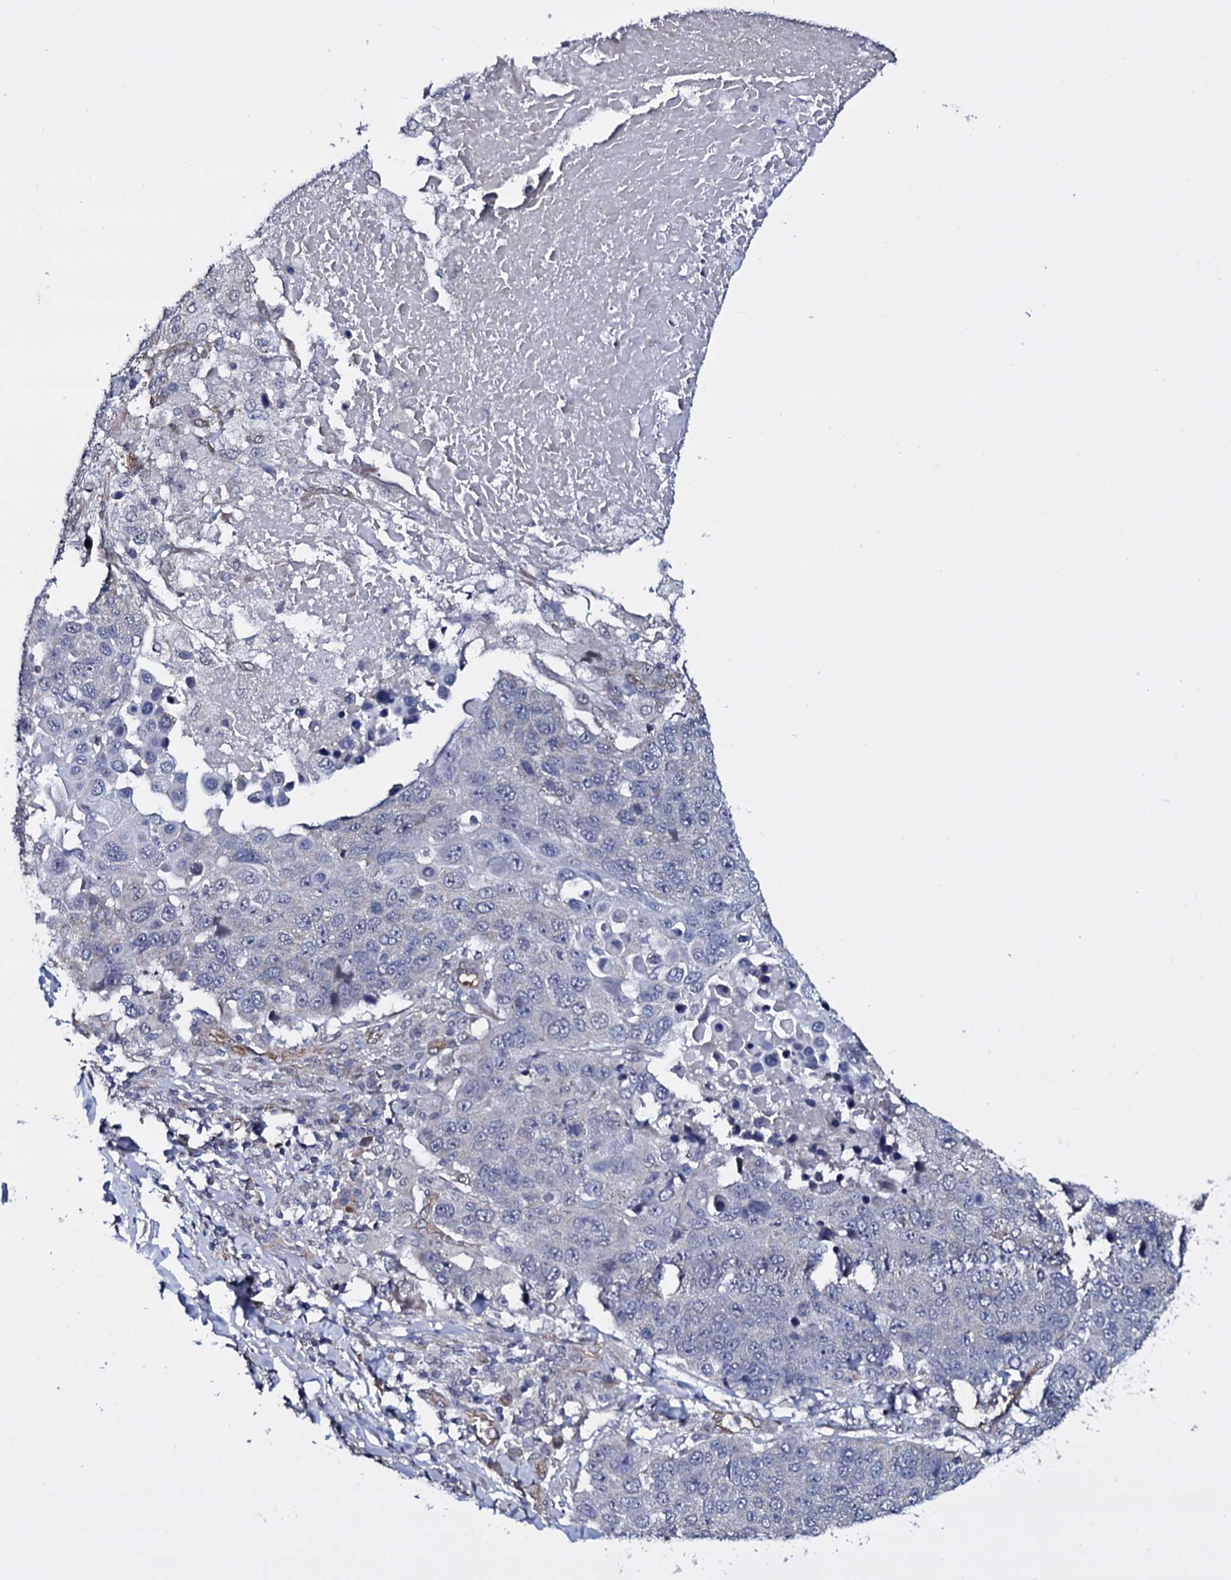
{"staining": {"intensity": "negative", "quantity": "none", "location": "none"}, "tissue": "lung cancer", "cell_type": "Tumor cells", "image_type": "cancer", "snomed": [{"axis": "morphology", "description": "Normal tissue, NOS"}, {"axis": "morphology", "description": "Squamous cell carcinoma, NOS"}, {"axis": "topography", "description": "Lymph node"}, {"axis": "topography", "description": "Lung"}], "caption": "Immunohistochemistry image of neoplastic tissue: human squamous cell carcinoma (lung) stained with DAB (3,3'-diaminobenzidine) reveals no significant protein staining in tumor cells. (DAB IHC visualized using brightfield microscopy, high magnification).", "gene": "GAREM1", "patient": {"sex": "male", "age": 66}}